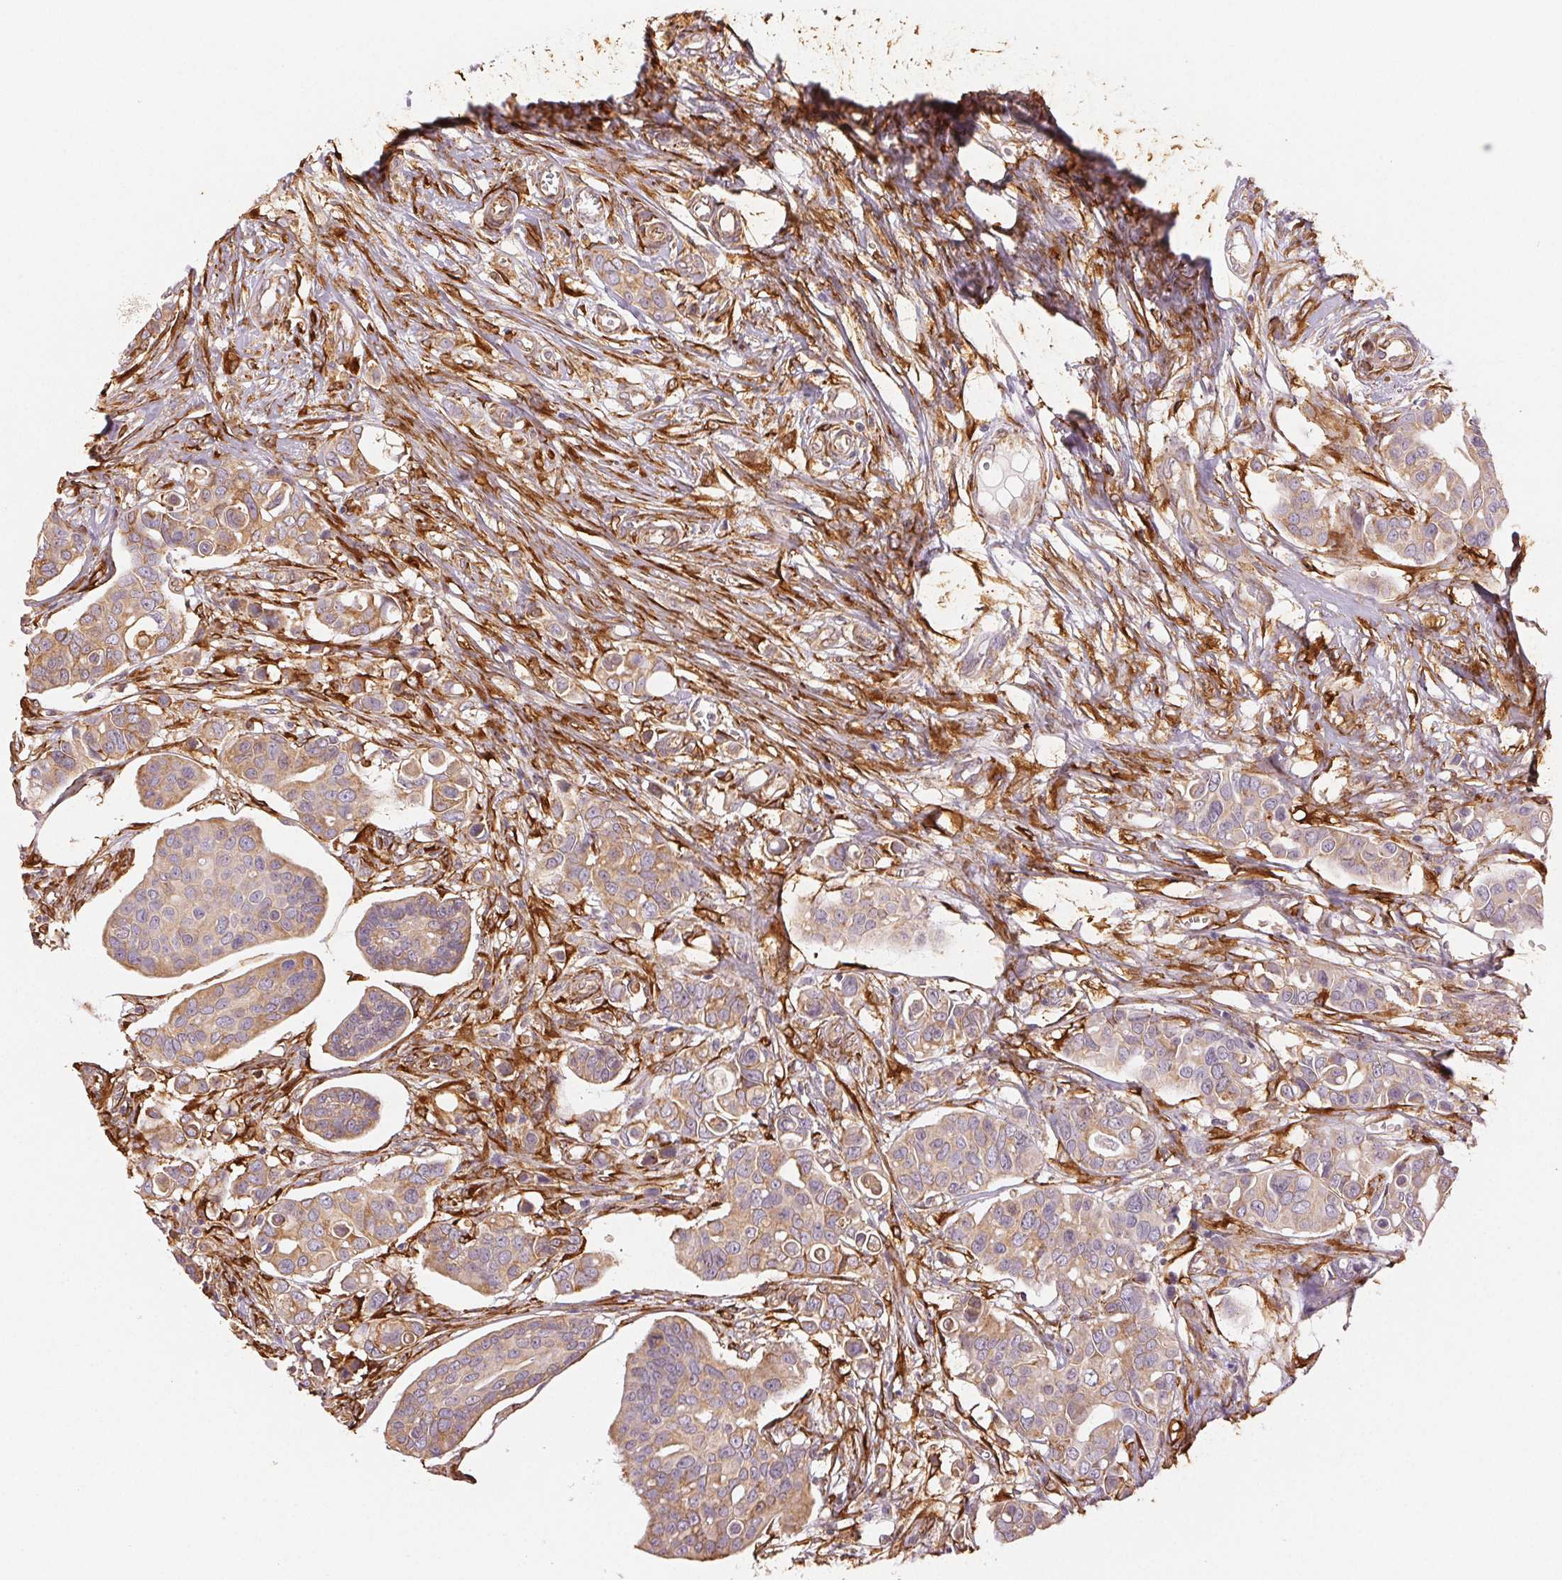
{"staining": {"intensity": "weak", "quantity": ">75%", "location": "cytoplasmic/membranous"}, "tissue": "breast cancer", "cell_type": "Tumor cells", "image_type": "cancer", "snomed": [{"axis": "morphology", "description": "Normal tissue, NOS"}, {"axis": "morphology", "description": "Duct carcinoma"}, {"axis": "topography", "description": "Skin"}, {"axis": "topography", "description": "Breast"}], "caption": "Breast cancer stained for a protein (brown) demonstrates weak cytoplasmic/membranous positive staining in approximately >75% of tumor cells.", "gene": "RCN3", "patient": {"sex": "female", "age": 54}}